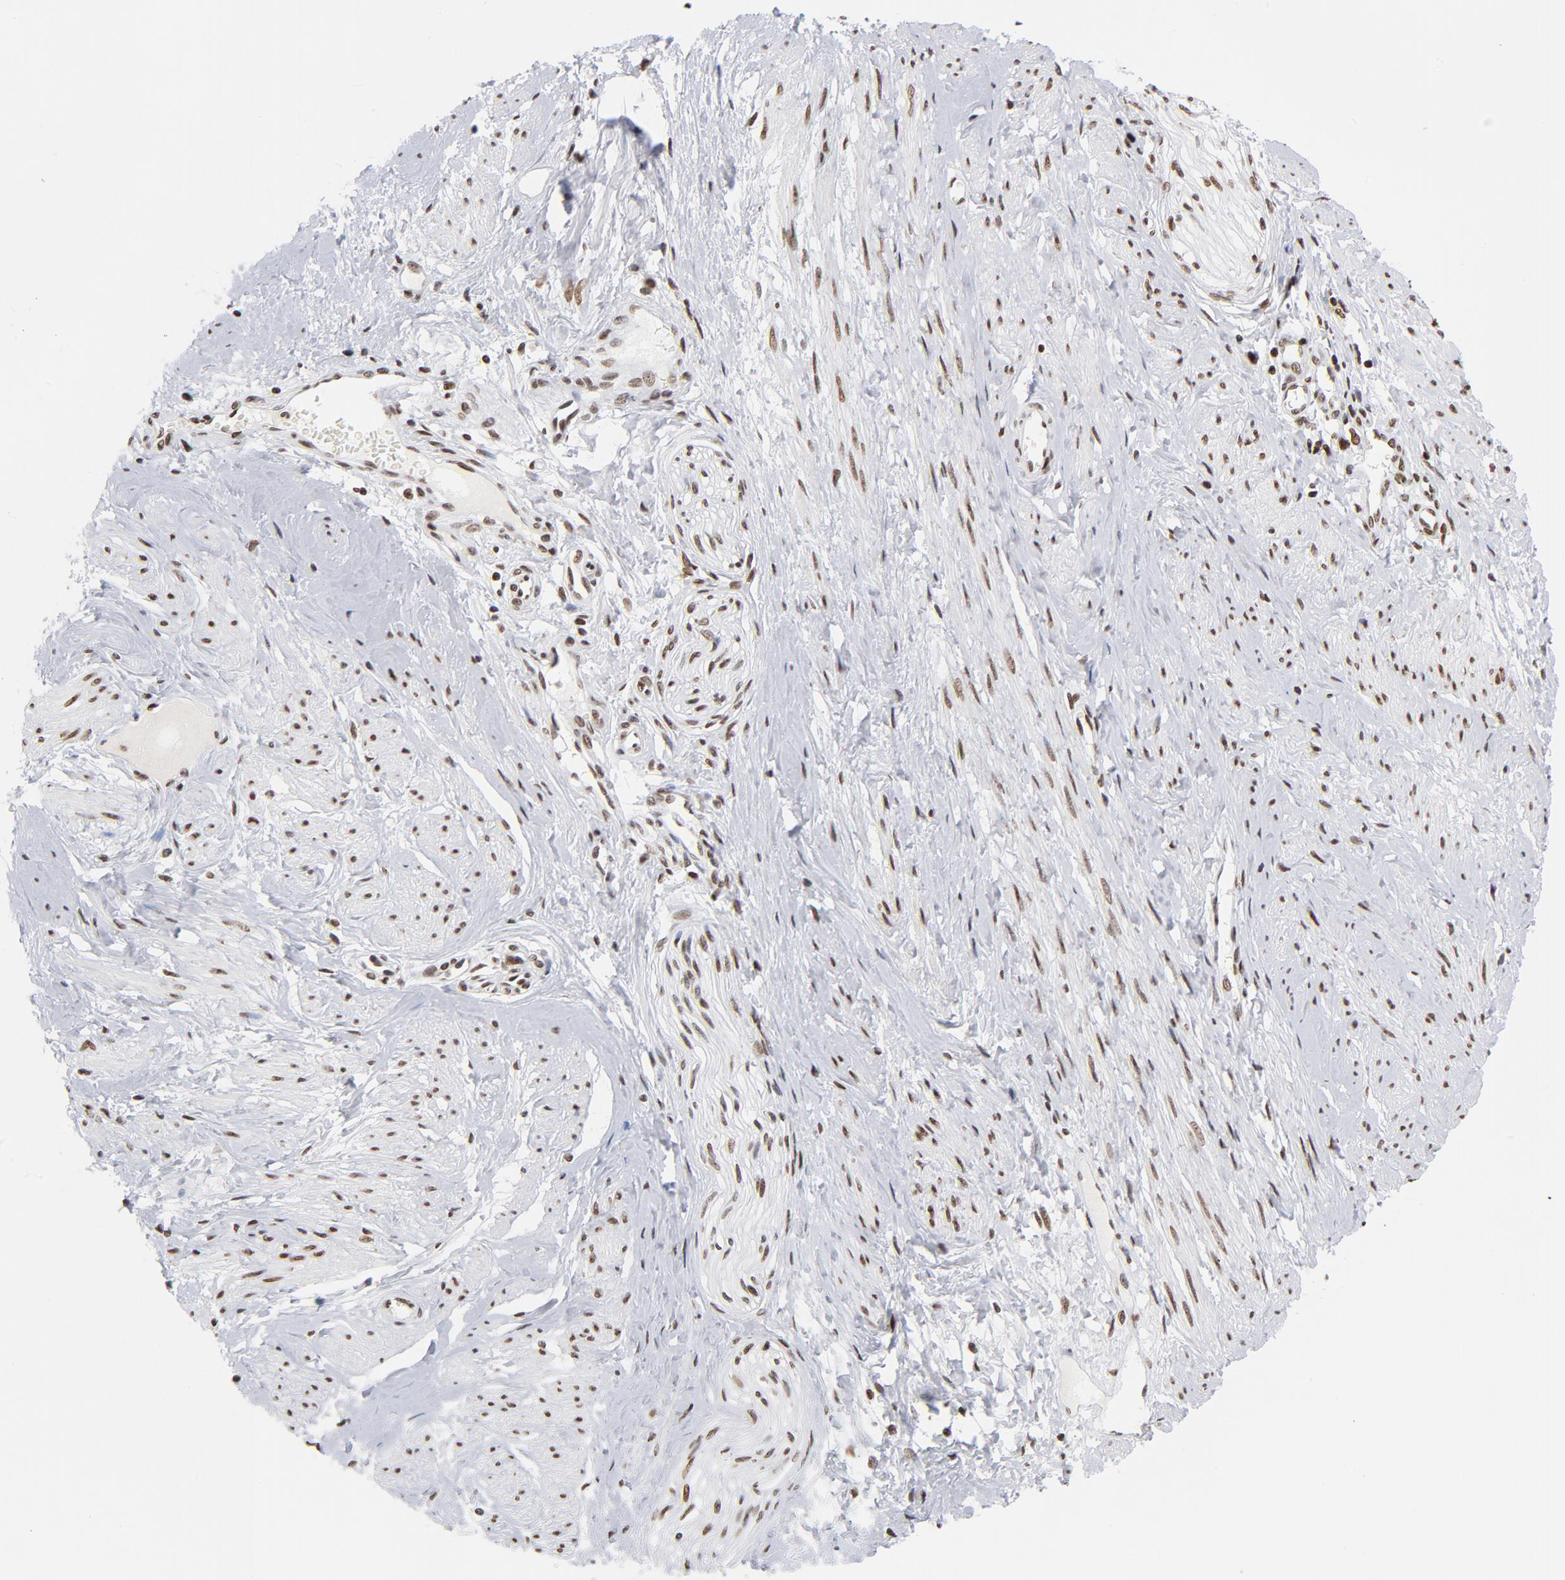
{"staining": {"intensity": "moderate", "quantity": ">75%", "location": "cytoplasmic/membranous,nuclear"}, "tissue": "cervical cancer", "cell_type": "Tumor cells", "image_type": "cancer", "snomed": [{"axis": "morphology", "description": "Squamous cell carcinoma, NOS"}, {"axis": "topography", "description": "Cervix"}], "caption": "This micrograph shows cervical squamous cell carcinoma stained with IHC to label a protein in brown. The cytoplasmic/membranous and nuclear of tumor cells show moderate positivity for the protein. Nuclei are counter-stained blue.", "gene": "TOP2B", "patient": {"sex": "female", "age": 45}}